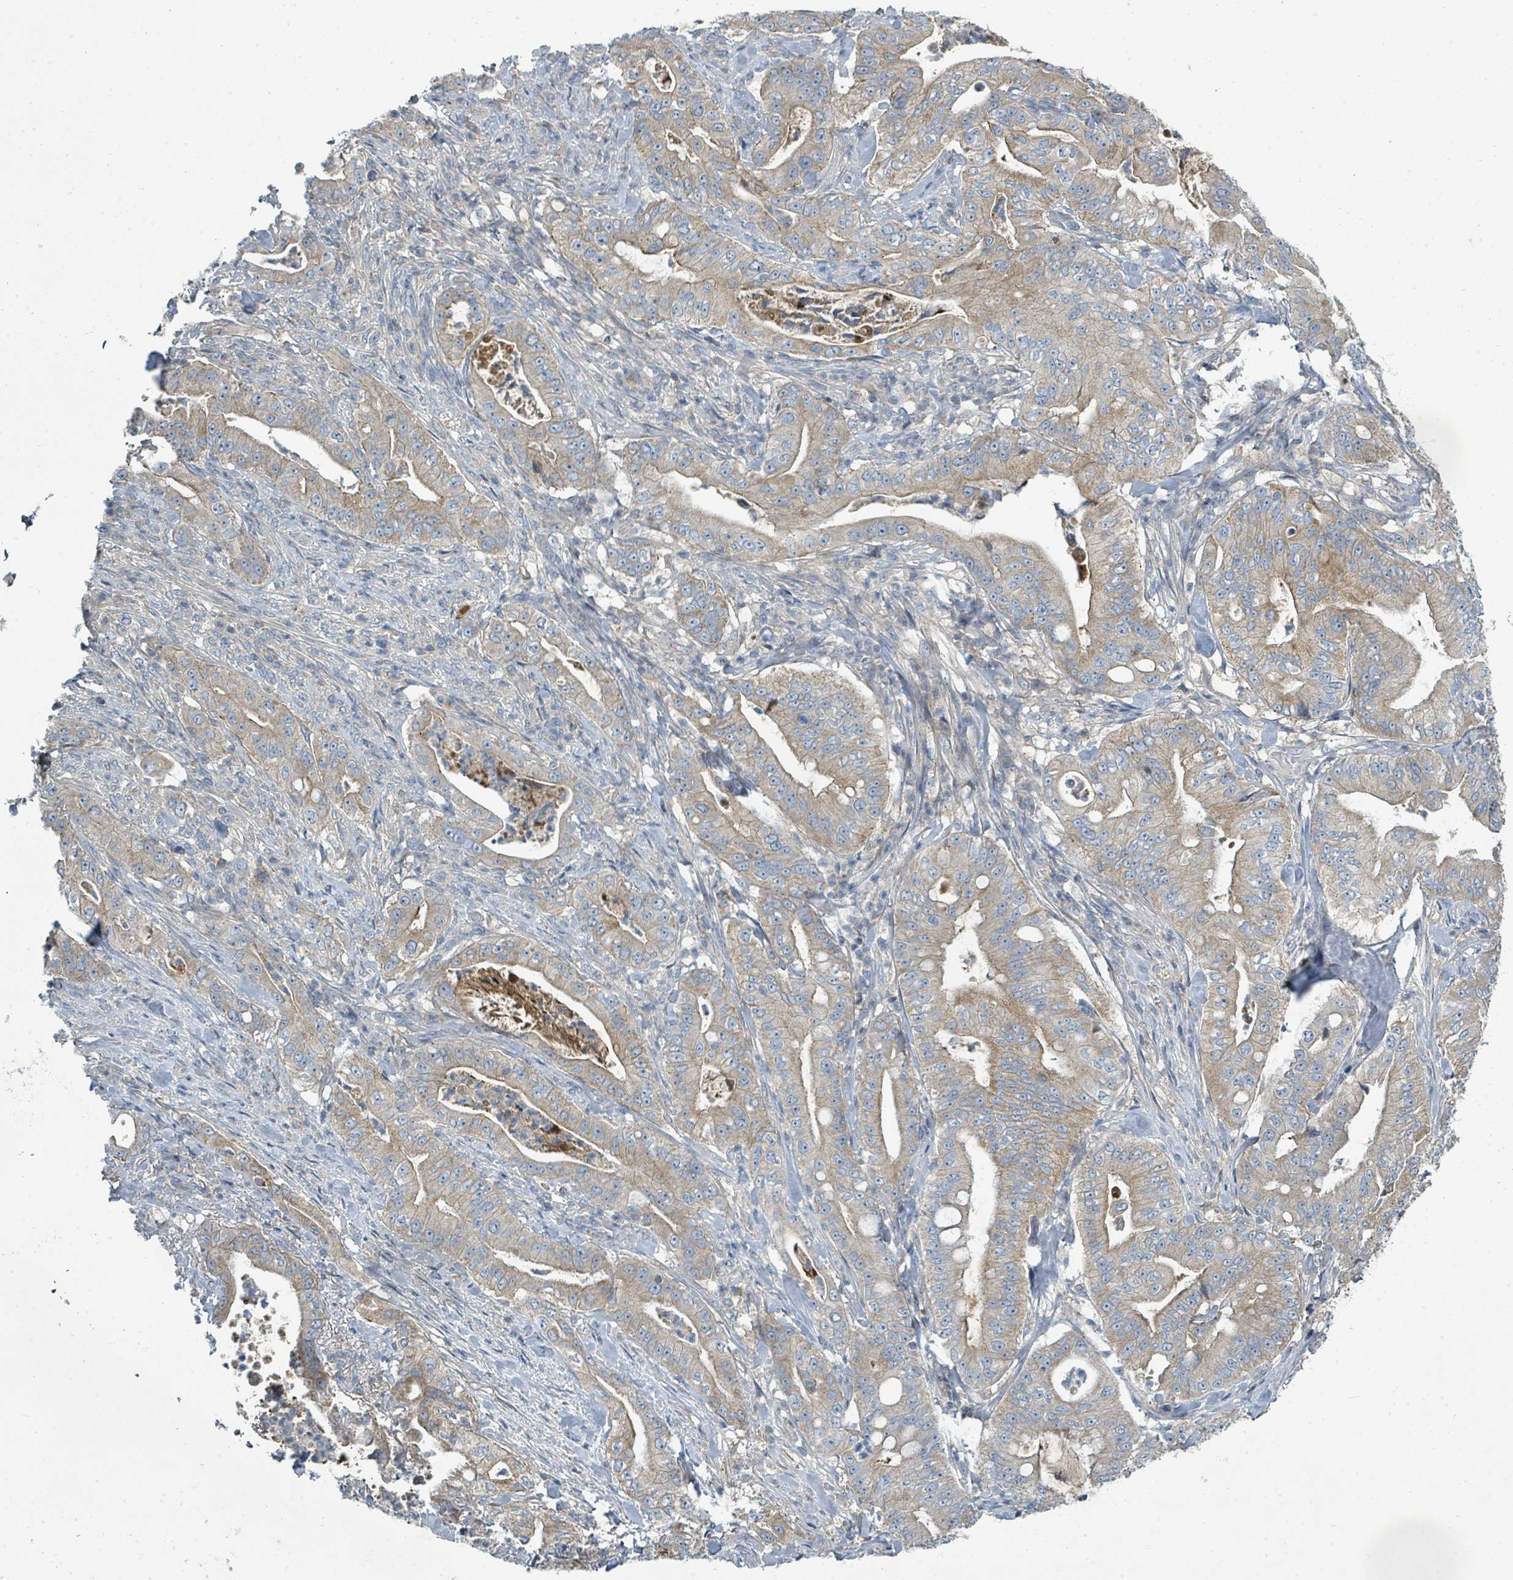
{"staining": {"intensity": "weak", "quantity": "25%-75%", "location": "cytoplasmic/membranous"}, "tissue": "pancreatic cancer", "cell_type": "Tumor cells", "image_type": "cancer", "snomed": [{"axis": "morphology", "description": "Adenocarcinoma, NOS"}, {"axis": "topography", "description": "Pancreas"}], "caption": "IHC (DAB (3,3'-diaminobenzidine)) staining of pancreatic adenocarcinoma shows weak cytoplasmic/membranous protein expression in approximately 25%-75% of tumor cells.", "gene": "SLC25A23", "patient": {"sex": "male", "age": 71}}